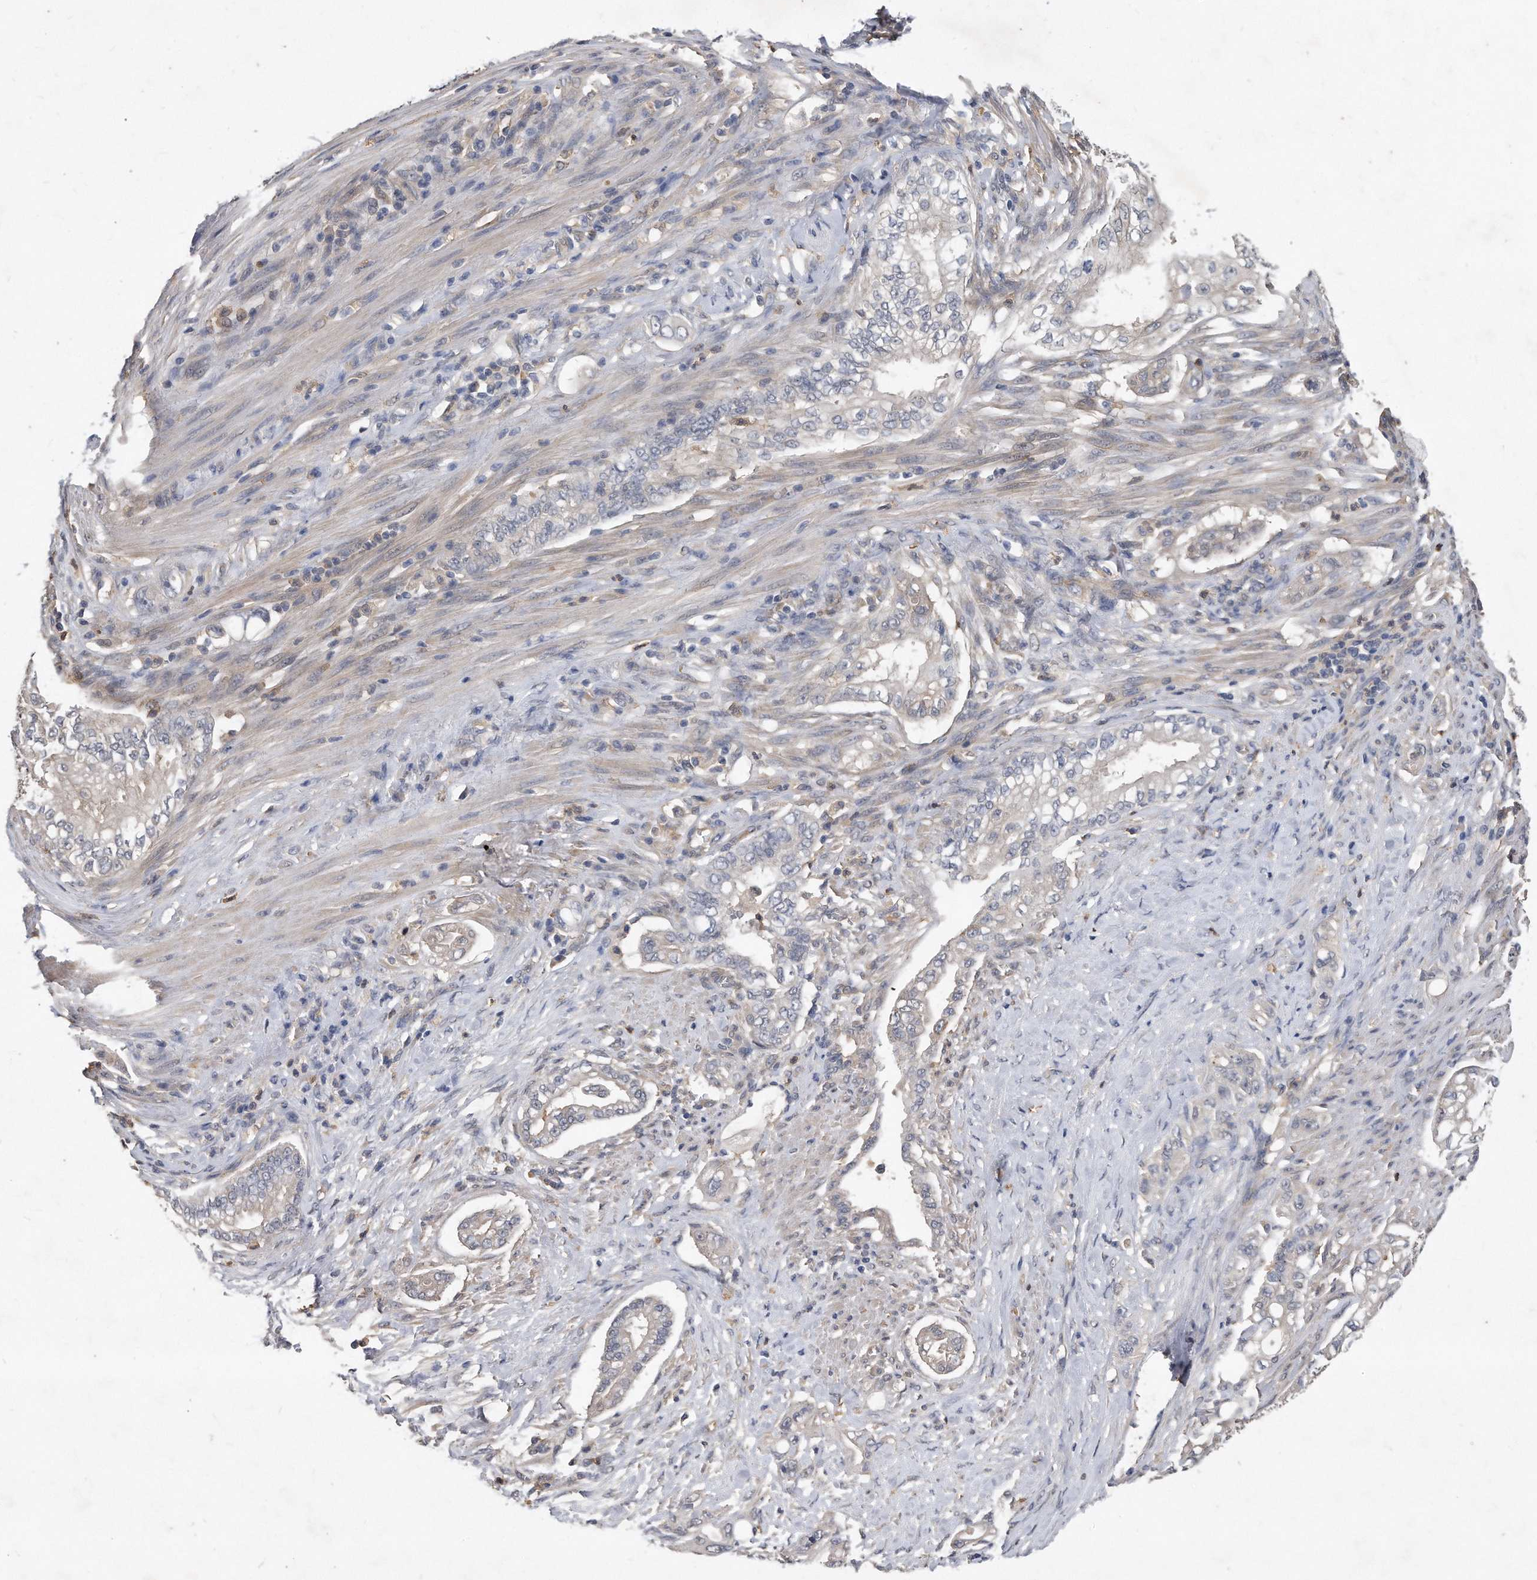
{"staining": {"intensity": "weak", "quantity": "<25%", "location": "cytoplasmic/membranous"}, "tissue": "pancreatic cancer", "cell_type": "Tumor cells", "image_type": "cancer", "snomed": [{"axis": "morphology", "description": "Normal tissue, NOS"}, {"axis": "topography", "description": "Pancreas"}], "caption": "Tumor cells are negative for brown protein staining in pancreatic cancer.", "gene": "HOMER3", "patient": {"sex": "male", "age": 42}}